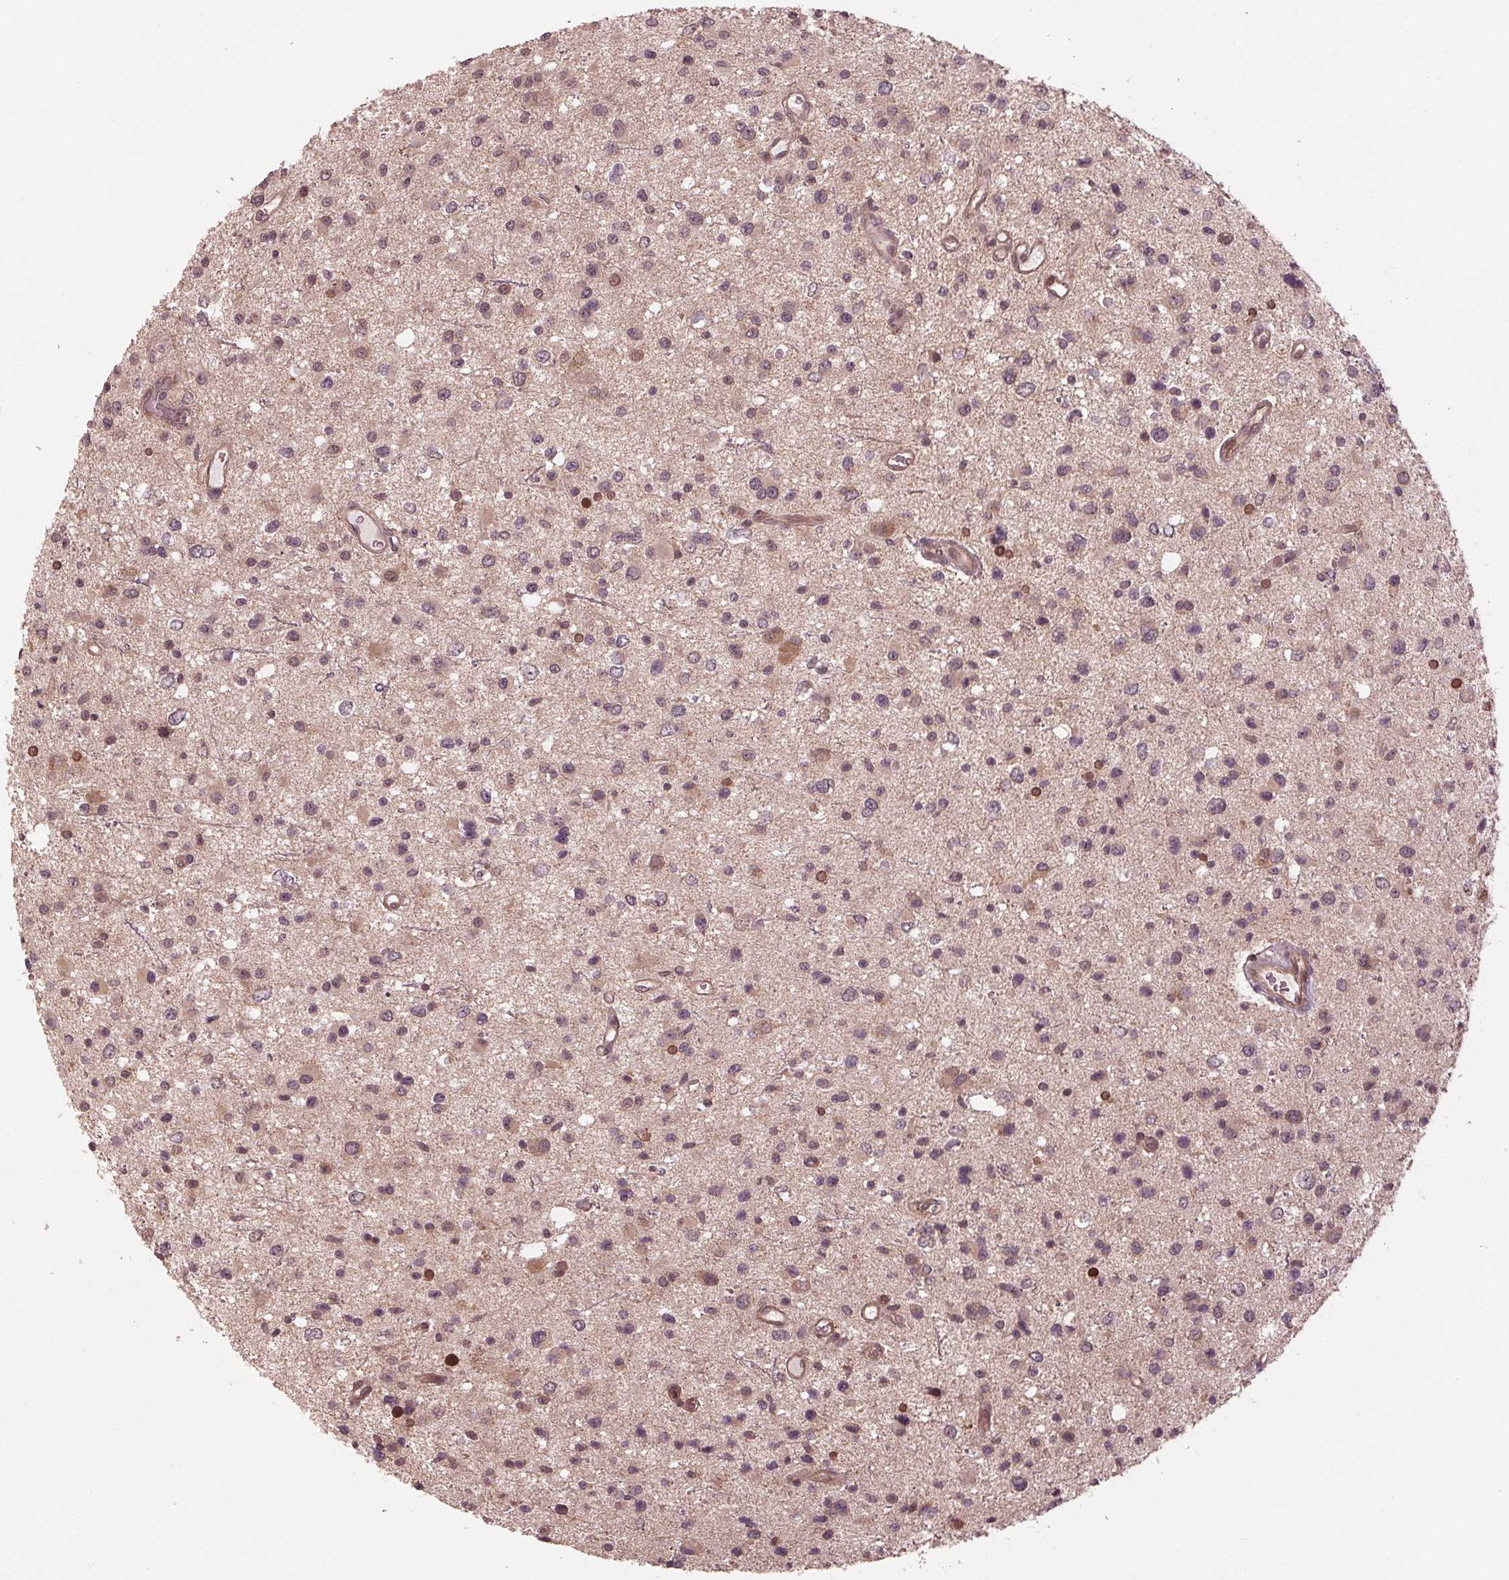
{"staining": {"intensity": "moderate", "quantity": "<25%", "location": "nuclear"}, "tissue": "glioma", "cell_type": "Tumor cells", "image_type": "cancer", "snomed": [{"axis": "morphology", "description": "Glioma, malignant, Low grade"}, {"axis": "topography", "description": "Brain"}], "caption": "The immunohistochemical stain shows moderate nuclear expression in tumor cells of glioma tissue. (Brightfield microscopy of DAB IHC at high magnification).", "gene": "ZNF471", "patient": {"sex": "male", "age": 43}}